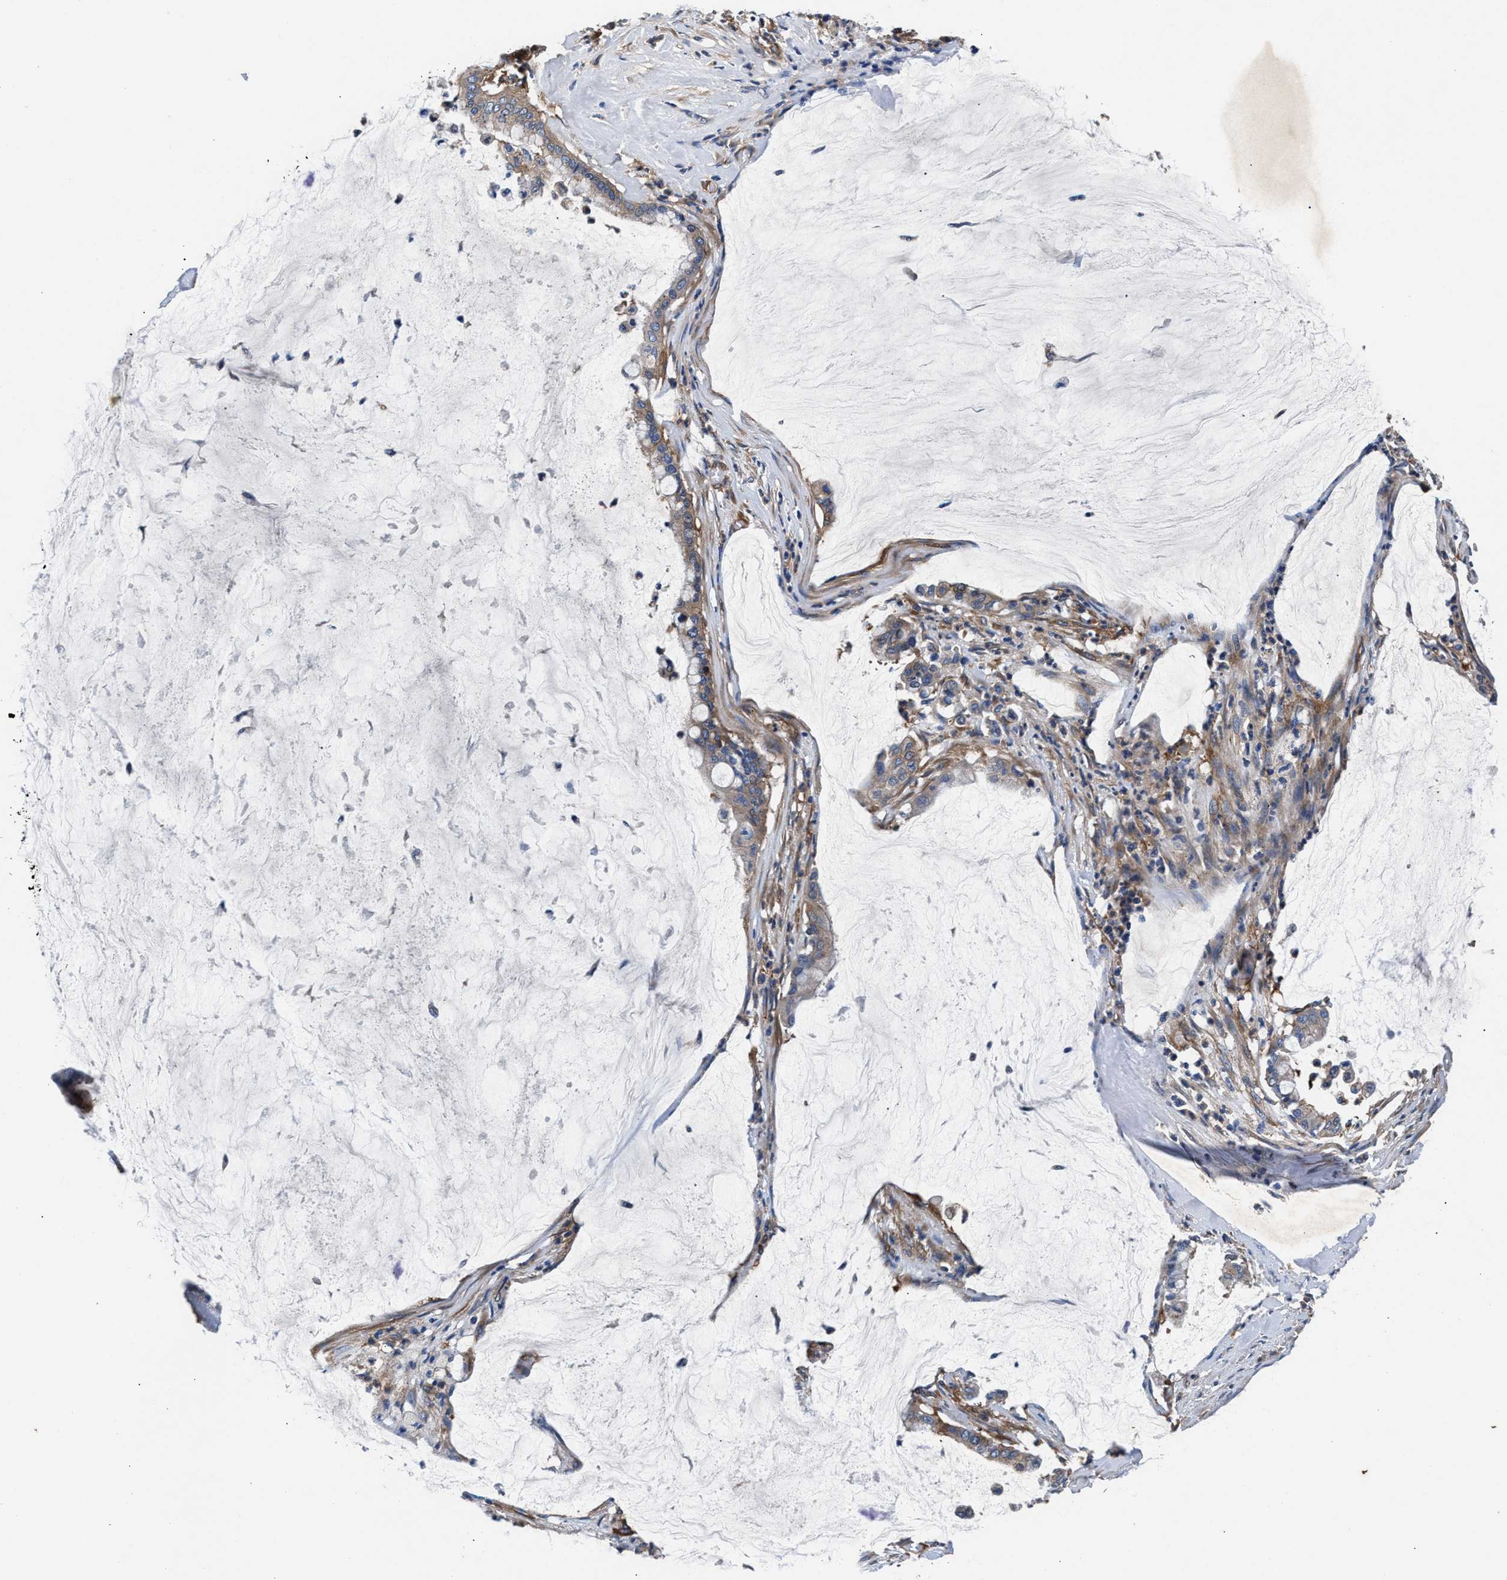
{"staining": {"intensity": "weak", "quantity": ">75%", "location": "cytoplasmic/membranous"}, "tissue": "pancreatic cancer", "cell_type": "Tumor cells", "image_type": "cancer", "snomed": [{"axis": "morphology", "description": "Adenocarcinoma, NOS"}, {"axis": "topography", "description": "Pancreas"}], "caption": "Adenocarcinoma (pancreatic) tissue demonstrates weak cytoplasmic/membranous positivity in approximately >75% of tumor cells, visualized by immunohistochemistry. (DAB = brown stain, brightfield microscopy at high magnification).", "gene": "SH3GL1", "patient": {"sex": "male", "age": 41}}